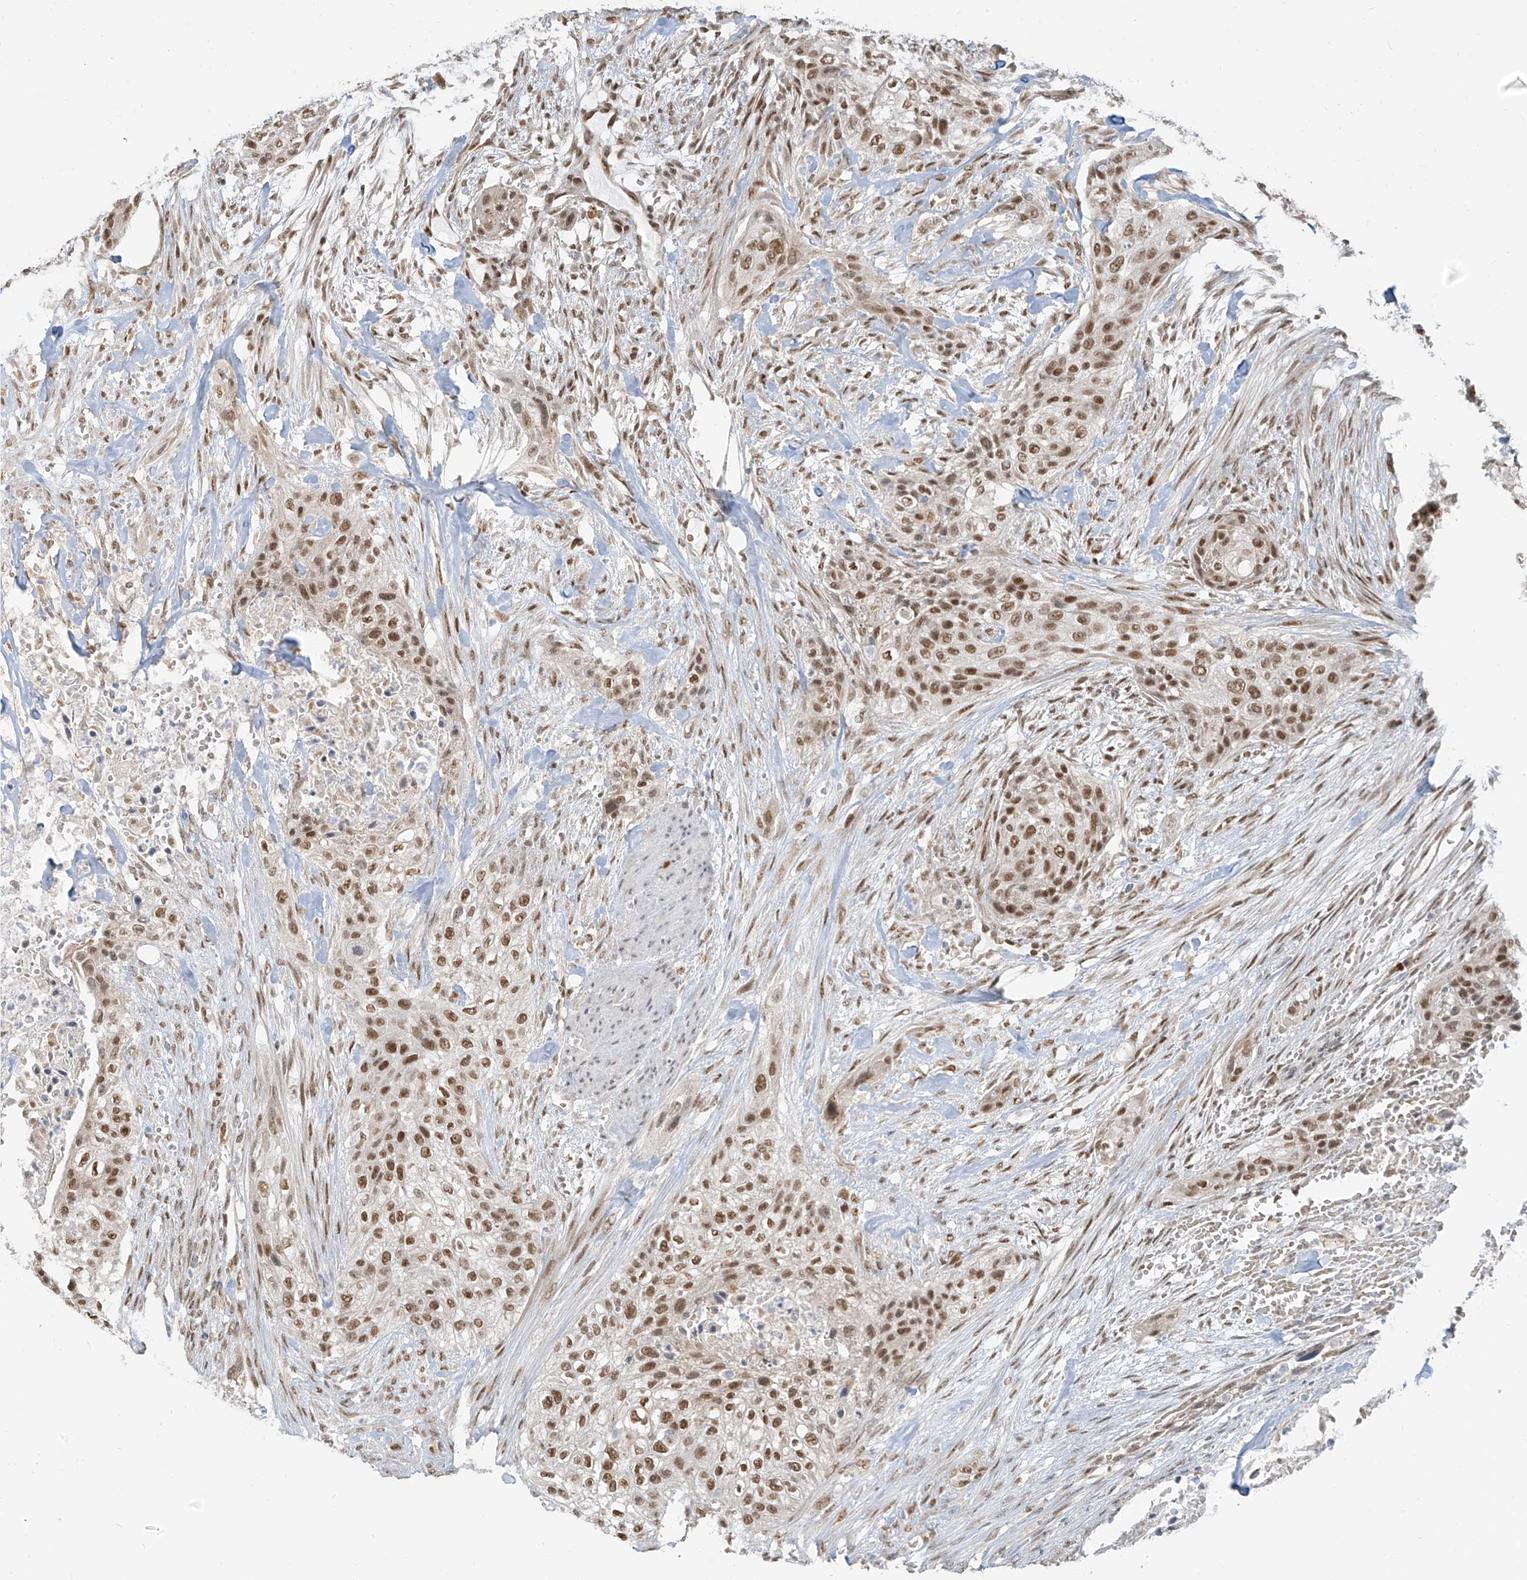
{"staining": {"intensity": "moderate", "quantity": ">75%", "location": "nuclear"}, "tissue": "urothelial cancer", "cell_type": "Tumor cells", "image_type": "cancer", "snomed": [{"axis": "morphology", "description": "Urothelial carcinoma, High grade"}, {"axis": "topography", "description": "Urinary bladder"}], "caption": "Immunohistochemical staining of human urothelial cancer exhibits moderate nuclear protein positivity in about >75% of tumor cells. (DAB IHC with brightfield microscopy, high magnification).", "gene": "ZMYM2", "patient": {"sex": "male", "age": 35}}